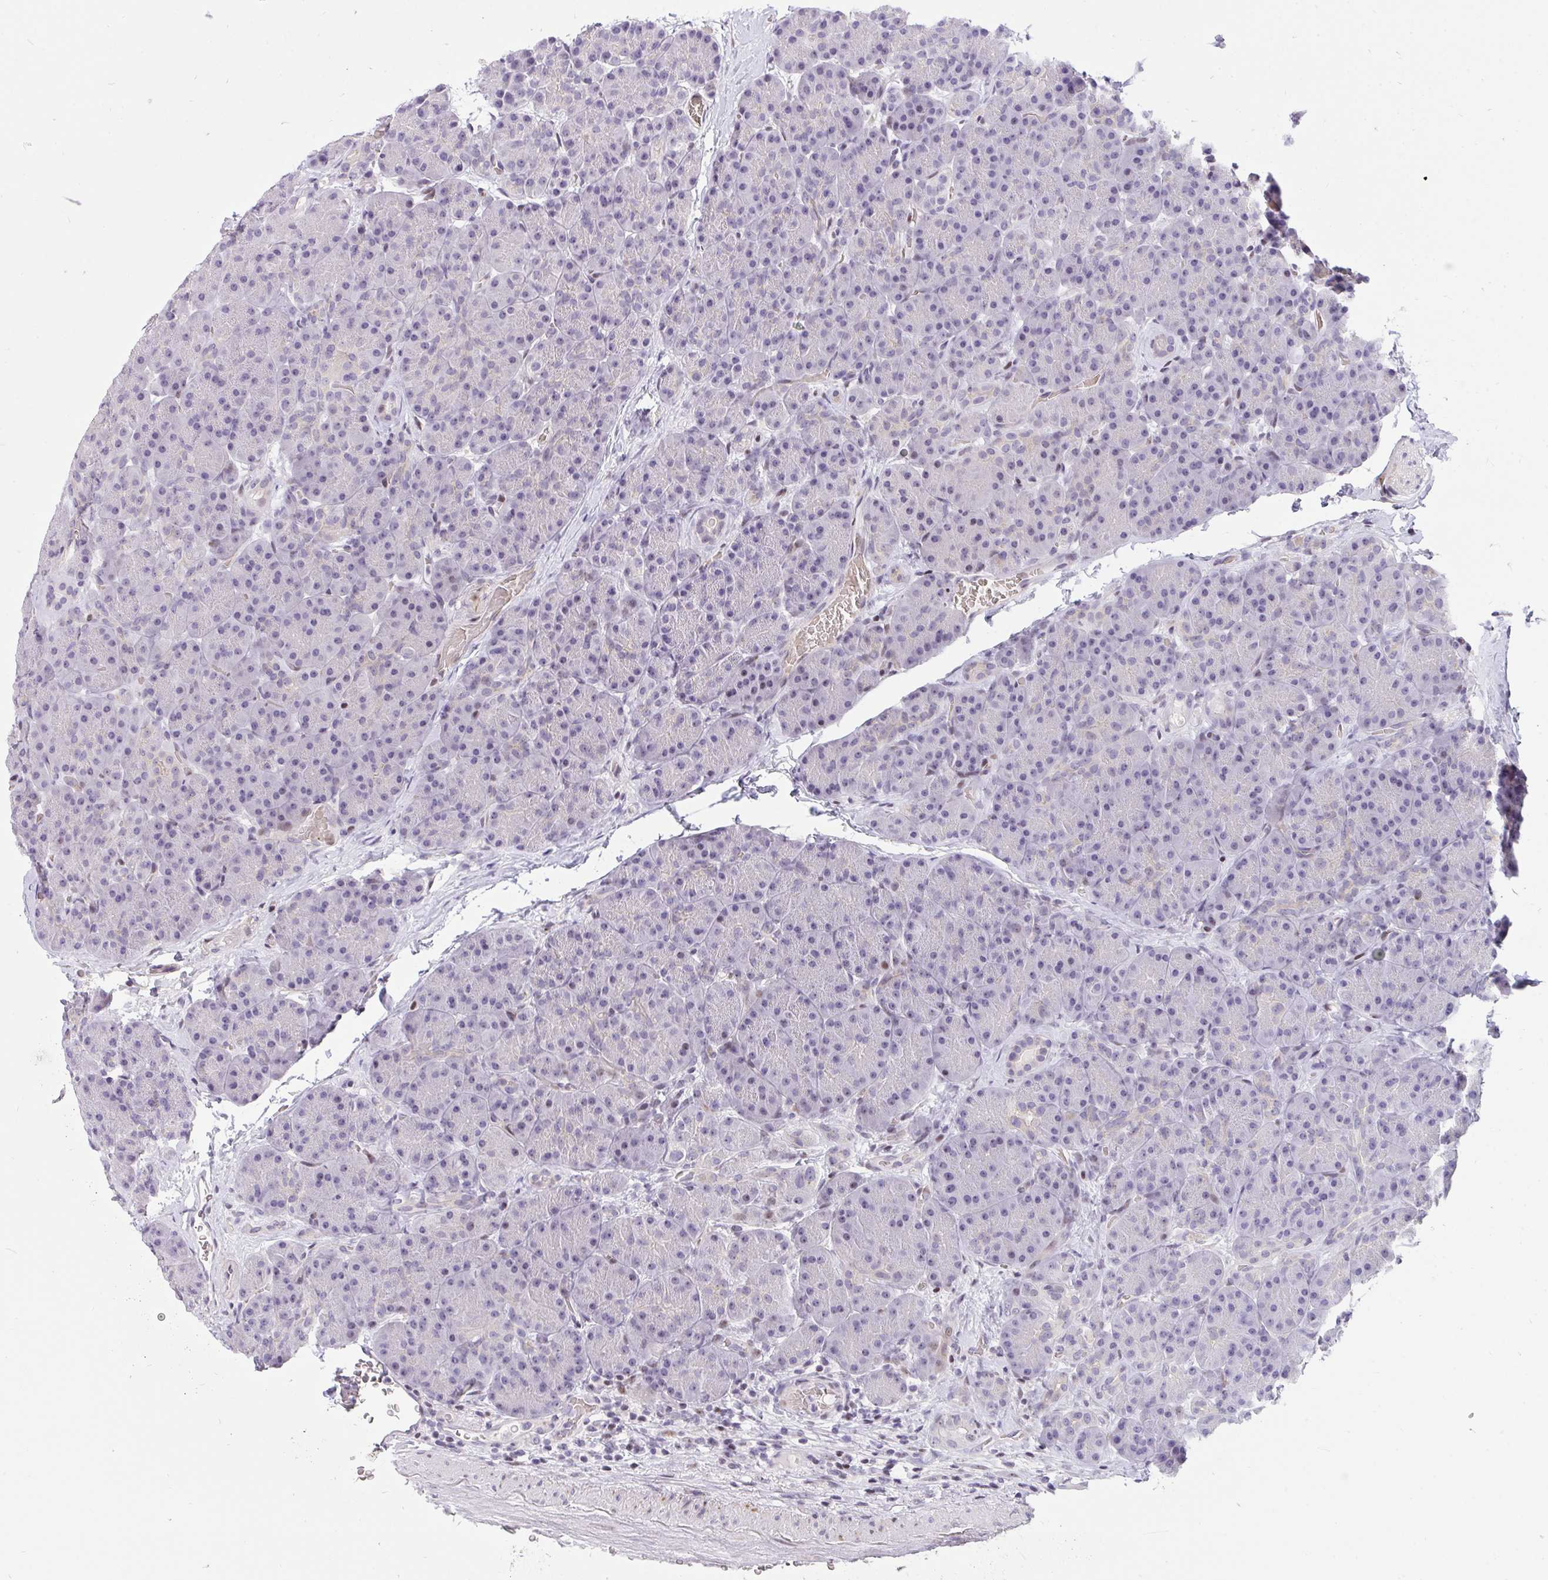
{"staining": {"intensity": "negative", "quantity": "none", "location": "none"}, "tissue": "pancreas", "cell_type": "Exocrine glandular cells", "image_type": "normal", "snomed": [{"axis": "morphology", "description": "Normal tissue, NOS"}, {"axis": "topography", "description": "Pancreas"}], "caption": "An IHC micrograph of unremarkable pancreas is shown. There is no staining in exocrine glandular cells of pancreas.", "gene": "PLPPR3", "patient": {"sex": "male", "age": 57}}